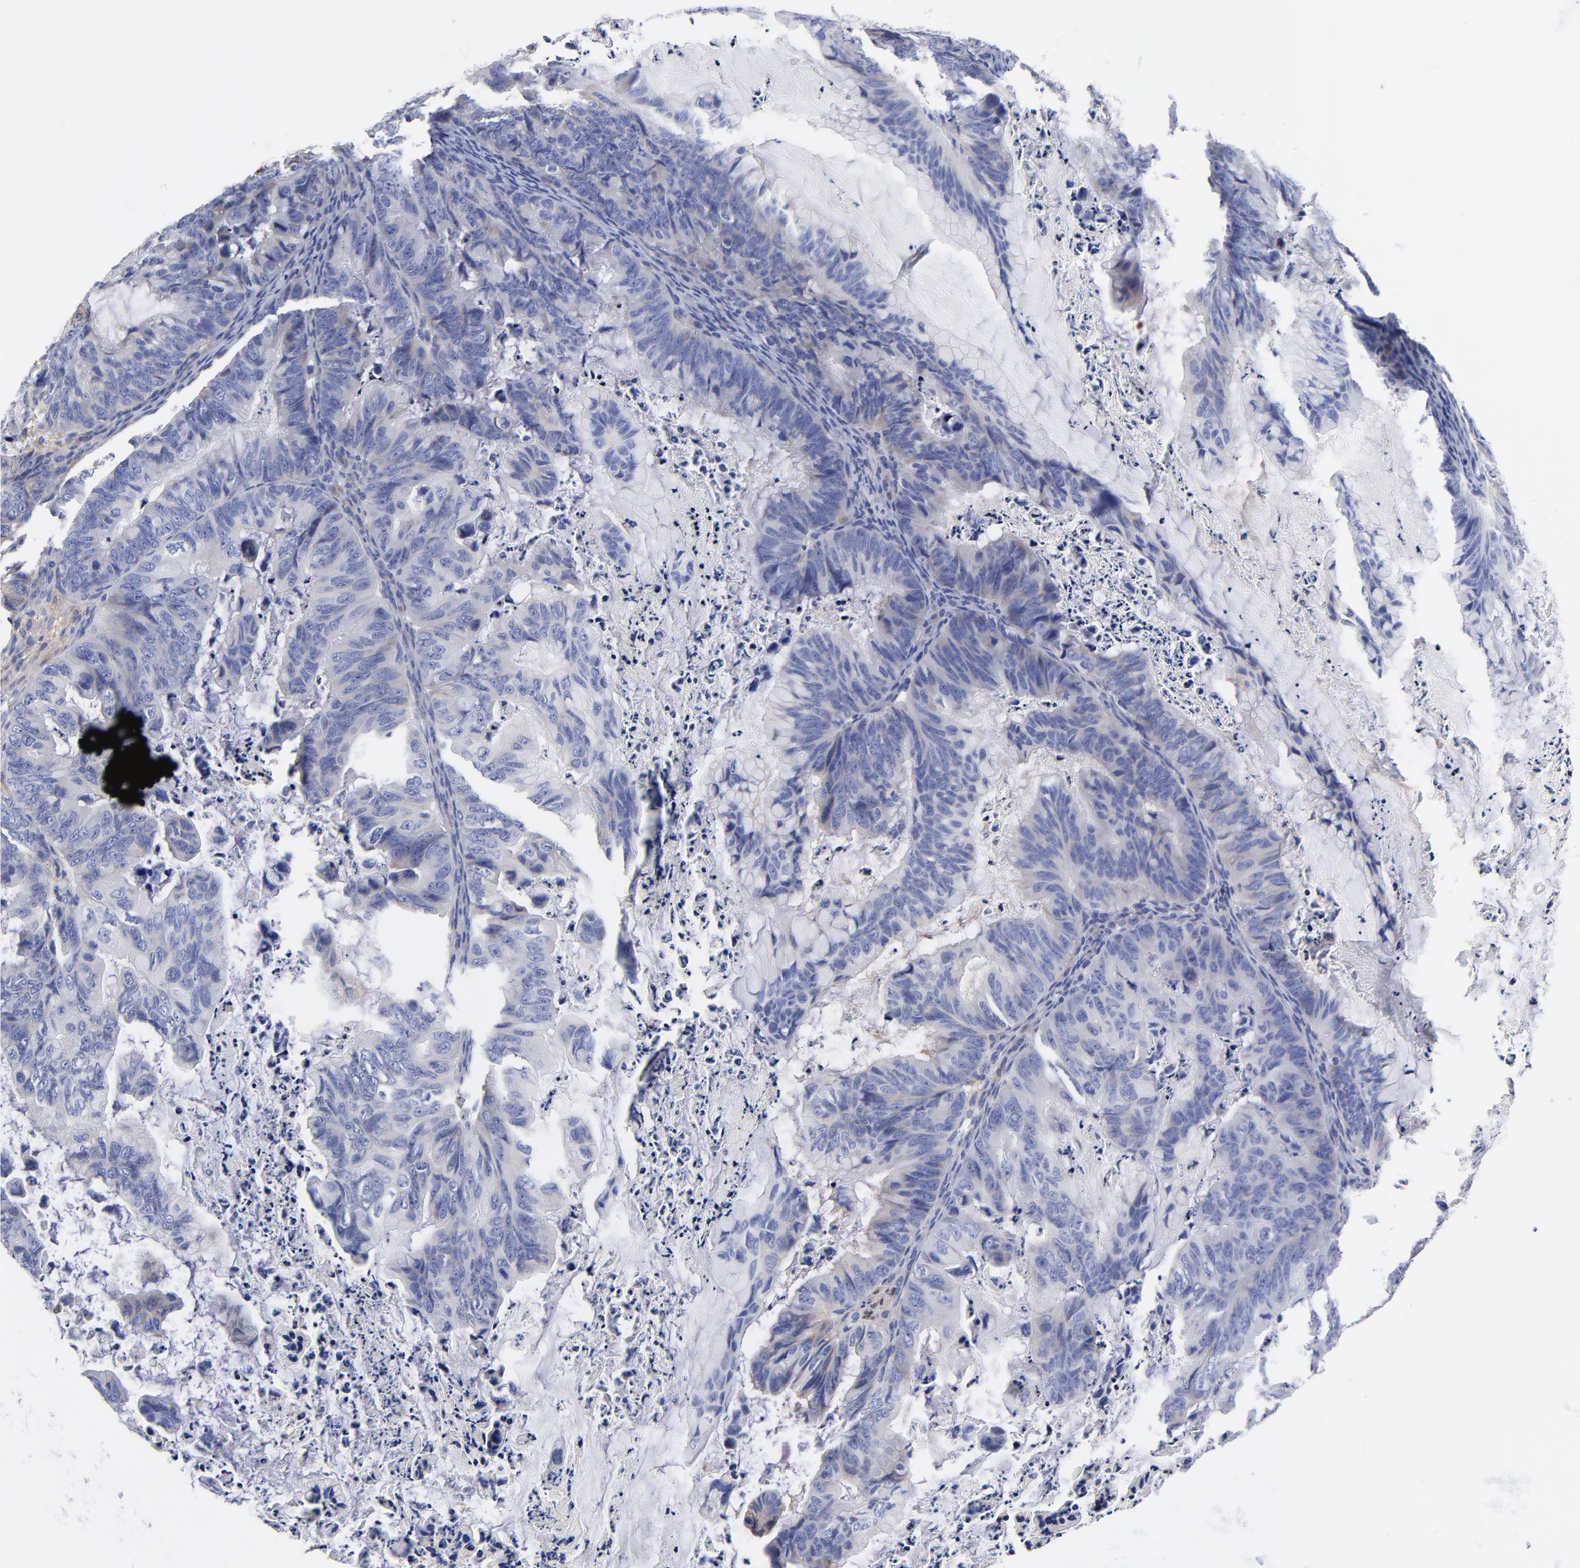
{"staining": {"intensity": "weak", "quantity": "<25%", "location": "cytoplasmic/membranous"}, "tissue": "ovarian cancer", "cell_type": "Tumor cells", "image_type": "cancer", "snomed": [{"axis": "morphology", "description": "Cystadenocarcinoma, mucinous, NOS"}, {"axis": "topography", "description": "Ovary"}], "caption": "Mucinous cystadenocarcinoma (ovarian) was stained to show a protein in brown. There is no significant staining in tumor cells.", "gene": "IGLV3-10", "patient": {"sex": "female", "age": 36}}